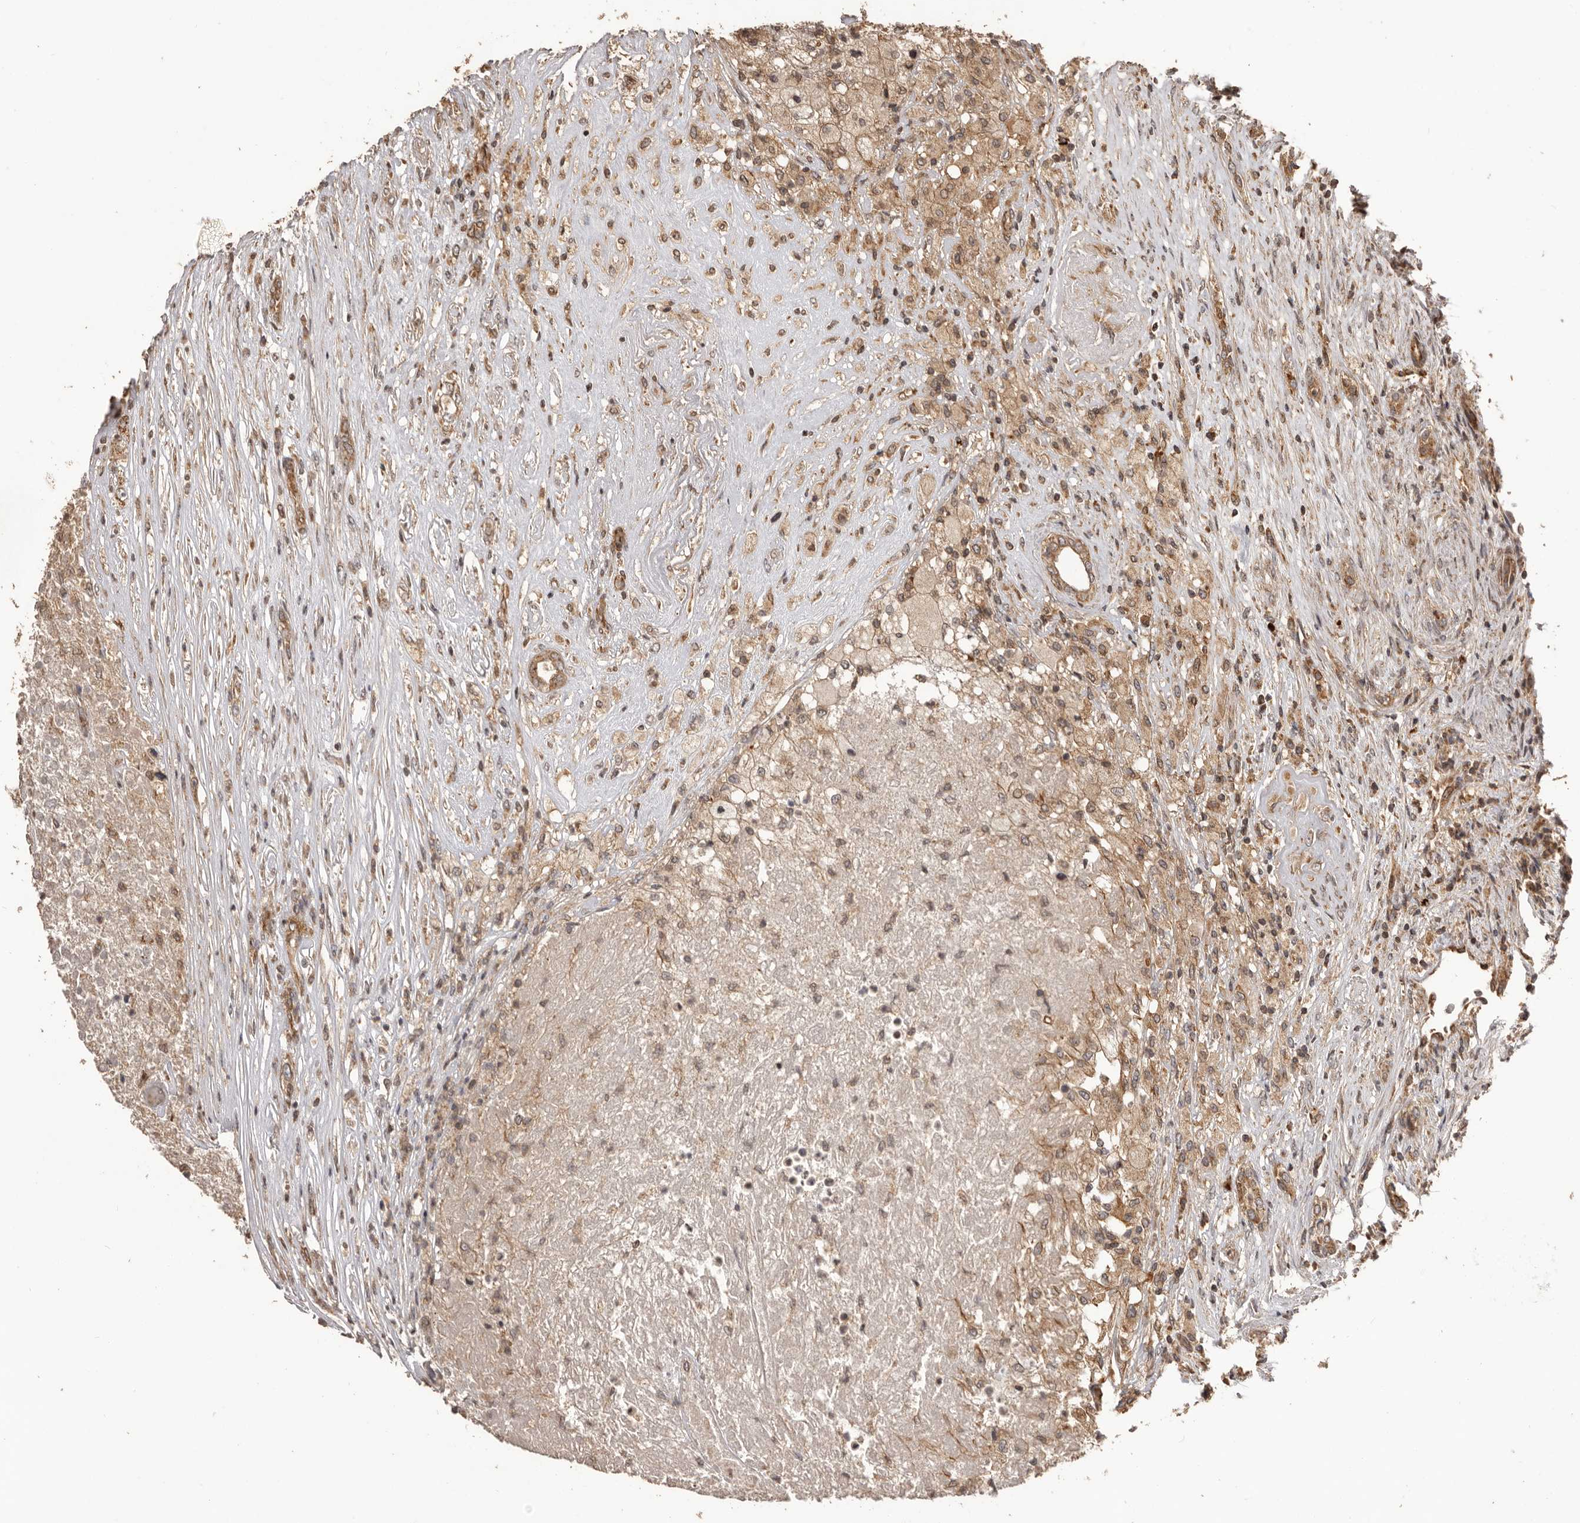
{"staining": {"intensity": "moderate", "quantity": ">75%", "location": "cytoplasmic/membranous"}, "tissue": "renal cancer", "cell_type": "Tumor cells", "image_type": "cancer", "snomed": [{"axis": "morphology", "description": "Adenocarcinoma, NOS"}, {"axis": "topography", "description": "Kidney"}], "caption": "This histopathology image shows IHC staining of human renal cancer, with medium moderate cytoplasmic/membranous positivity in about >75% of tumor cells.", "gene": "QRSL1", "patient": {"sex": "female", "age": 54}}